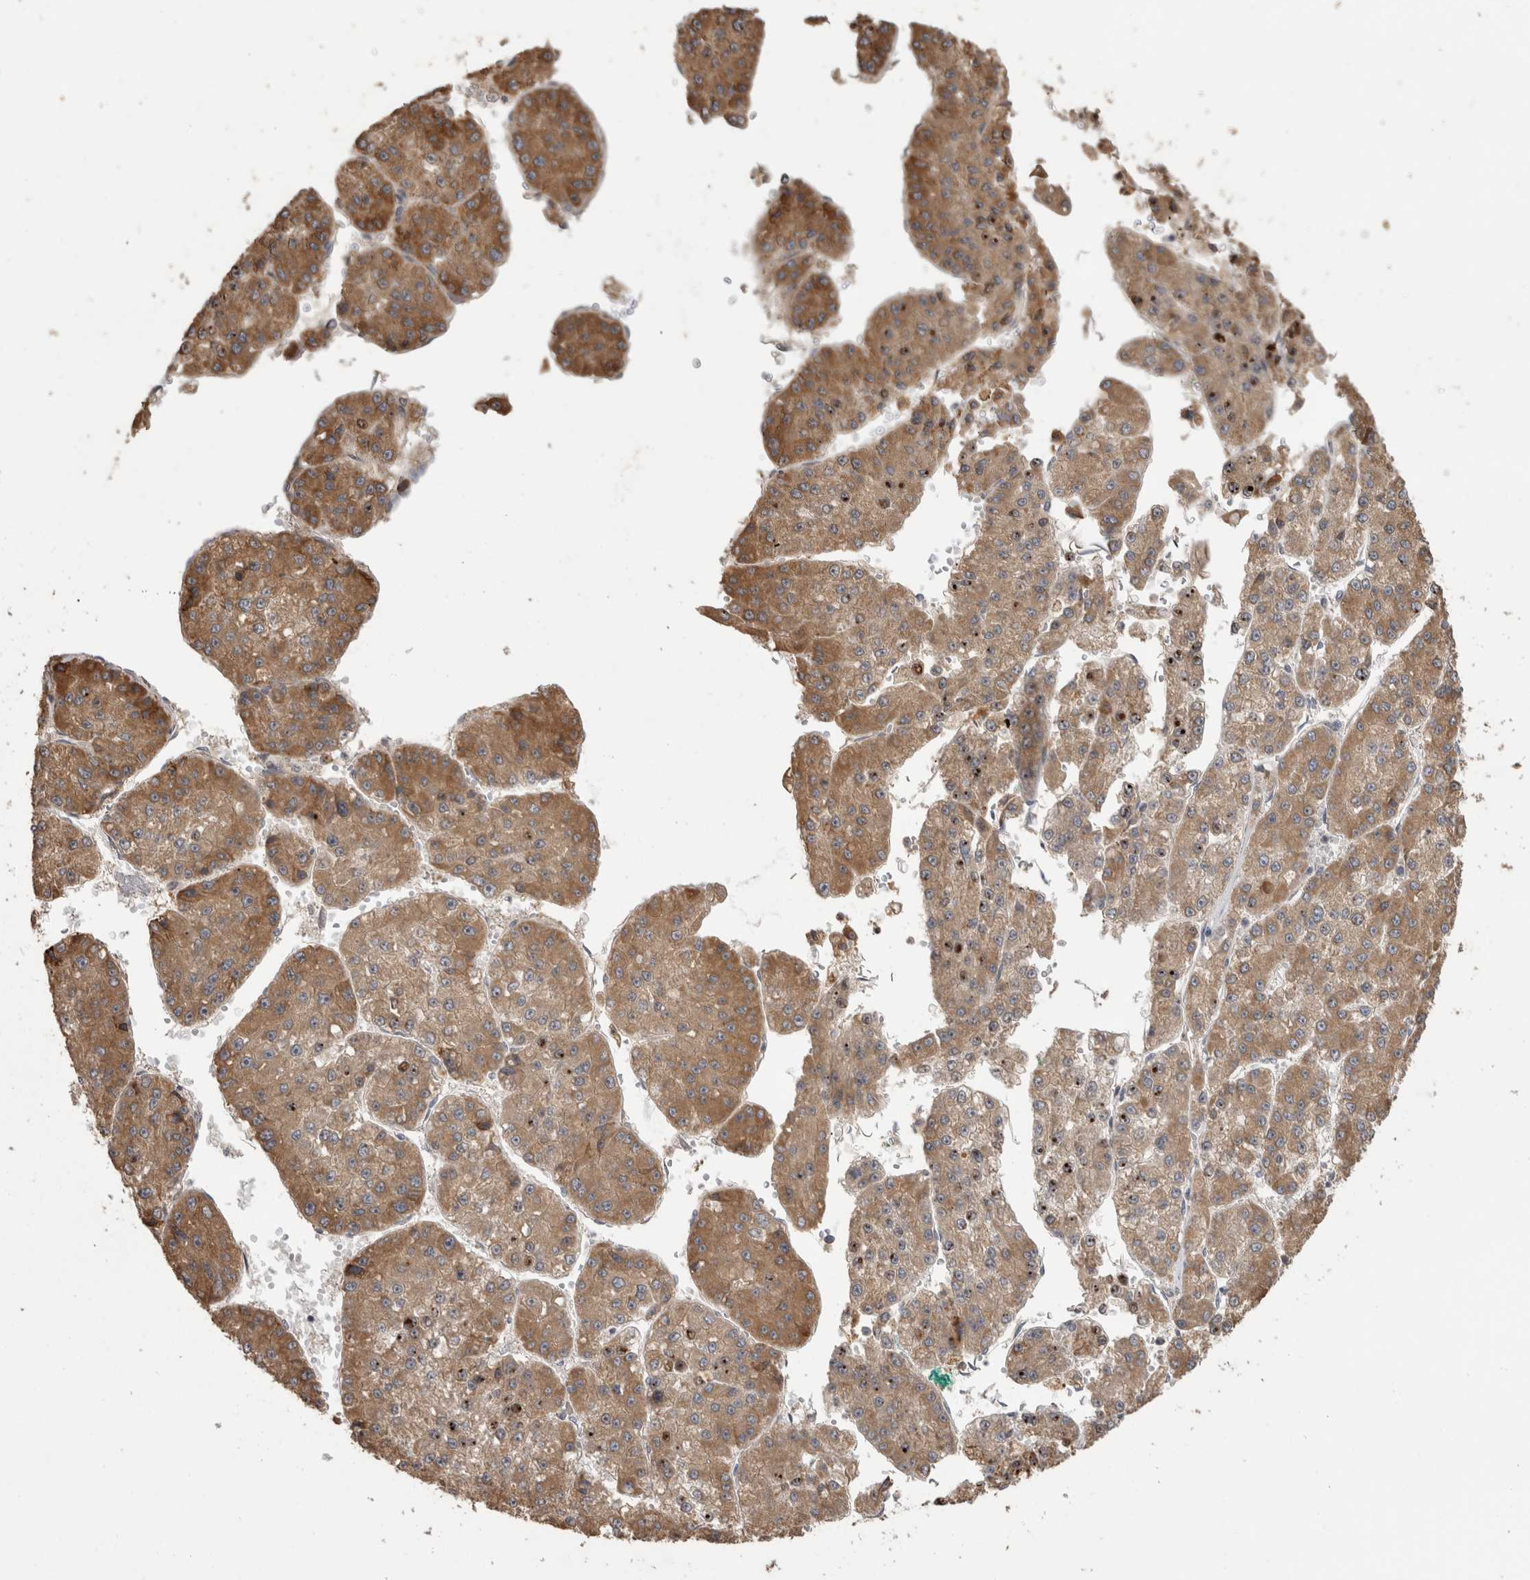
{"staining": {"intensity": "moderate", "quantity": ">75%", "location": "cytoplasmic/membranous"}, "tissue": "liver cancer", "cell_type": "Tumor cells", "image_type": "cancer", "snomed": [{"axis": "morphology", "description": "Carcinoma, Hepatocellular, NOS"}, {"axis": "topography", "description": "Liver"}], "caption": "Immunohistochemistry (IHC) (DAB) staining of human liver hepatocellular carcinoma reveals moderate cytoplasmic/membranous protein staining in approximately >75% of tumor cells.", "gene": "TBCE", "patient": {"sex": "female", "age": 73}}